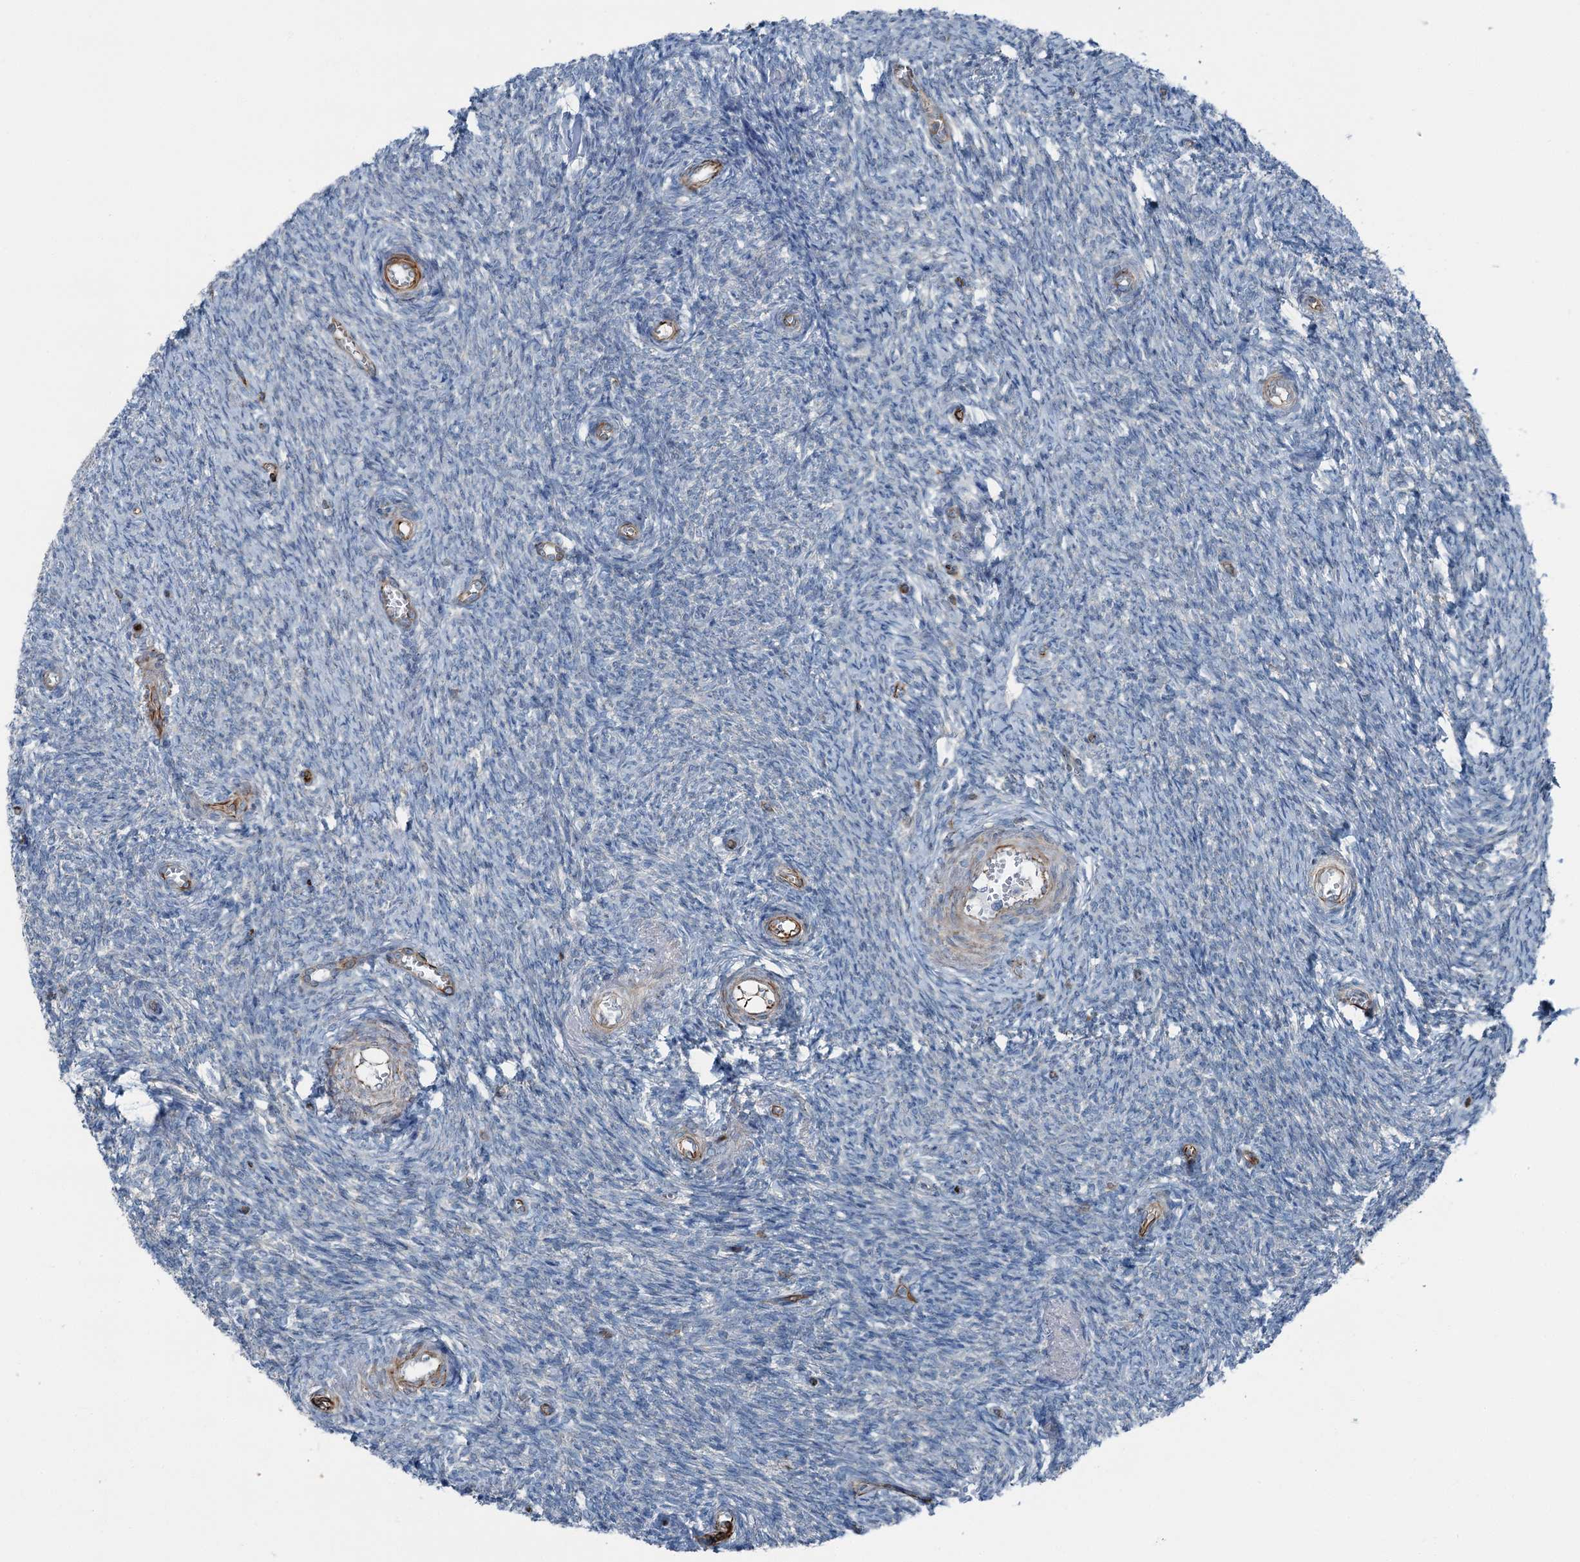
{"staining": {"intensity": "negative", "quantity": "none", "location": "none"}, "tissue": "ovary", "cell_type": "Ovarian stroma cells", "image_type": "normal", "snomed": [{"axis": "morphology", "description": "Normal tissue, NOS"}, {"axis": "topography", "description": "Ovary"}], "caption": "DAB immunohistochemical staining of normal ovary displays no significant staining in ovarian stroma cells. Nuclei are stained in blue.", "gene": "AXL", "patient": {"sex": "female", "age": 44}}